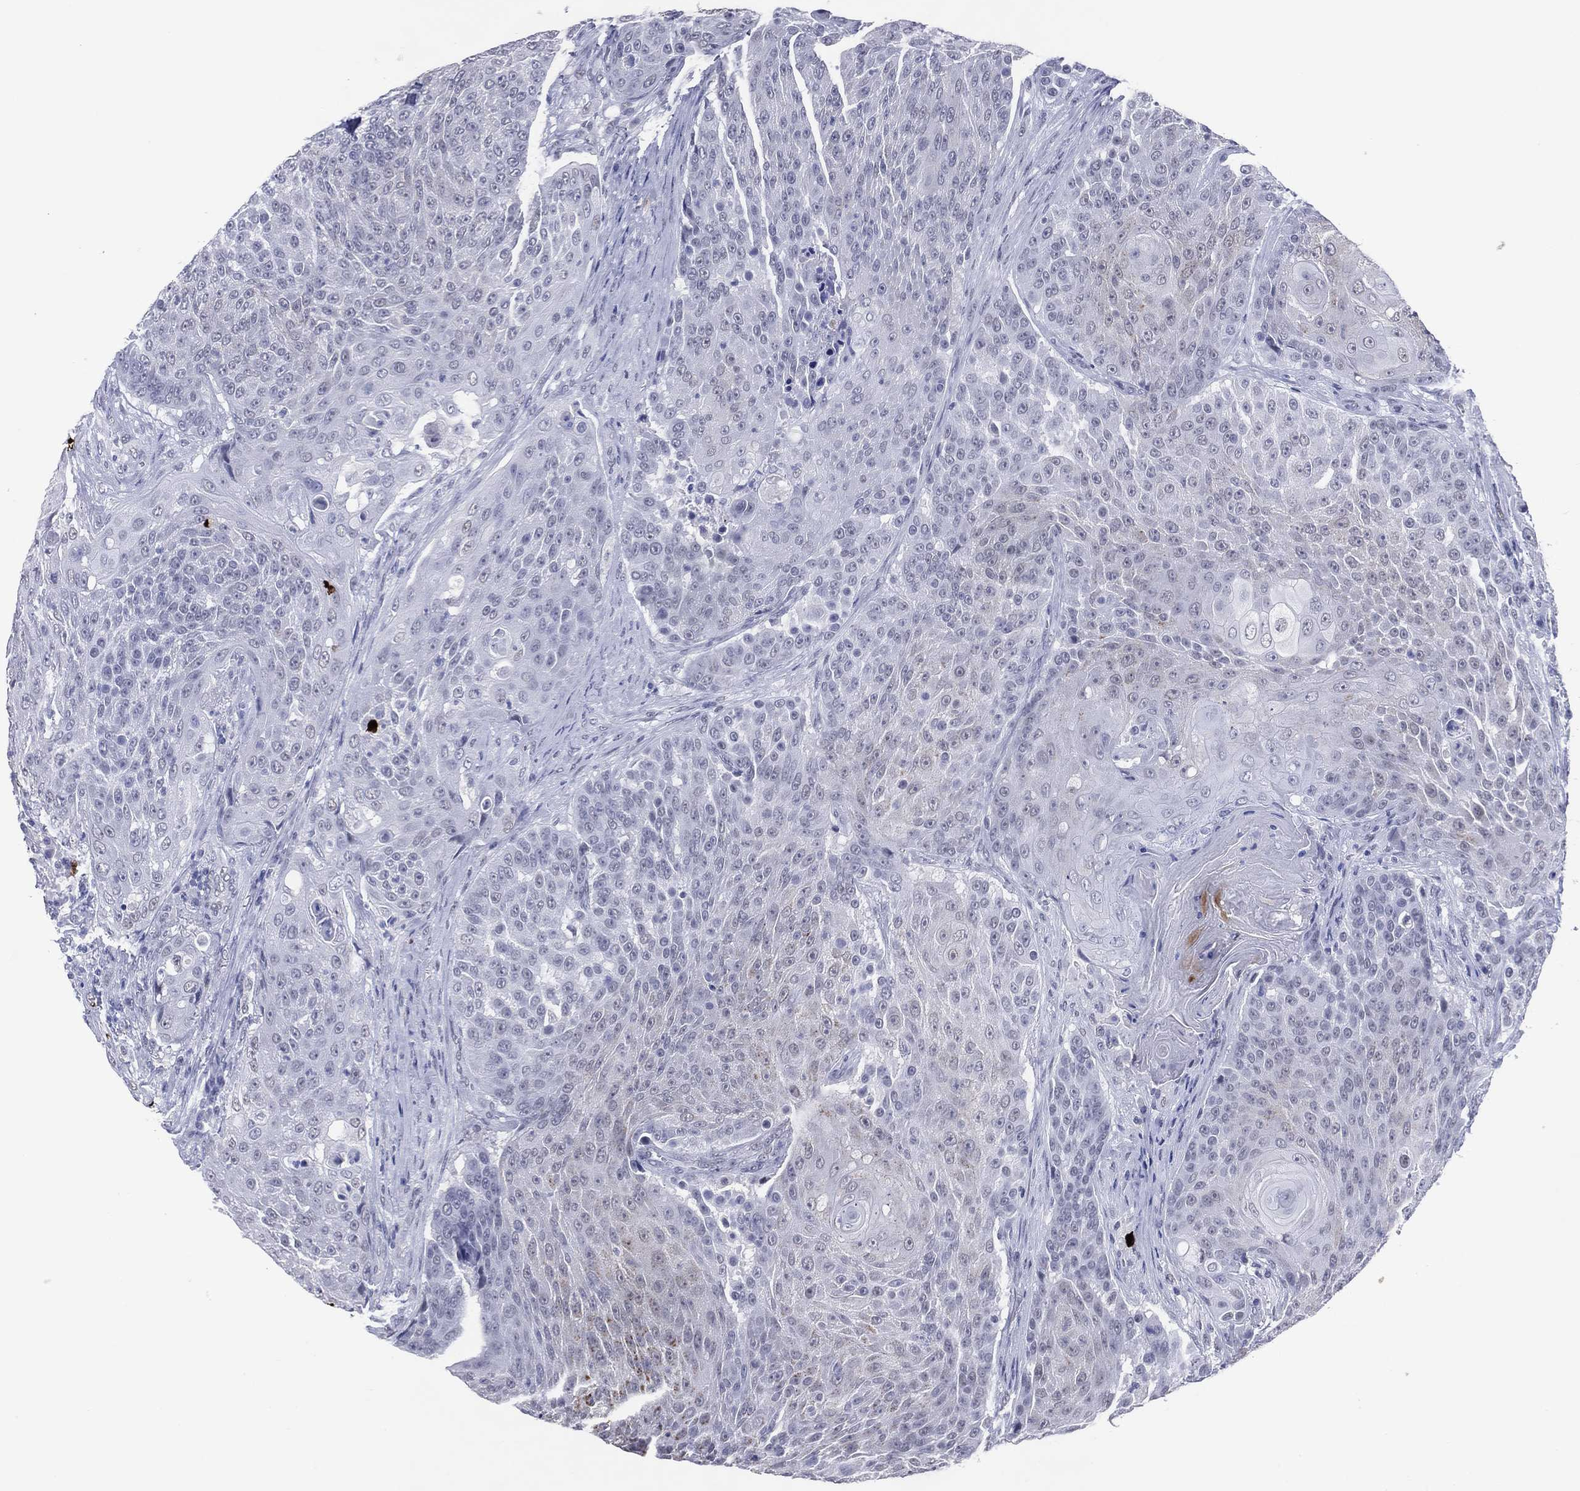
{"staining": {"intensity": "negative", "quantity": "none", "location": "none"}, "tissue": "urothelial cancer", "cell_type": "Tumor cells", "image_type": "cancer", "snomed": [{"axis": "morphology", "description": "Urothelial carcinoma, High grade"}, {"axis": "topography", "description": "Urinary bladder"}], "caption": "Immunohistochemistry of human urothelial cancer displays no staining in tumor cells.", "gene": "CFAP58", "patient": {"sex": "female", "age": 63}}